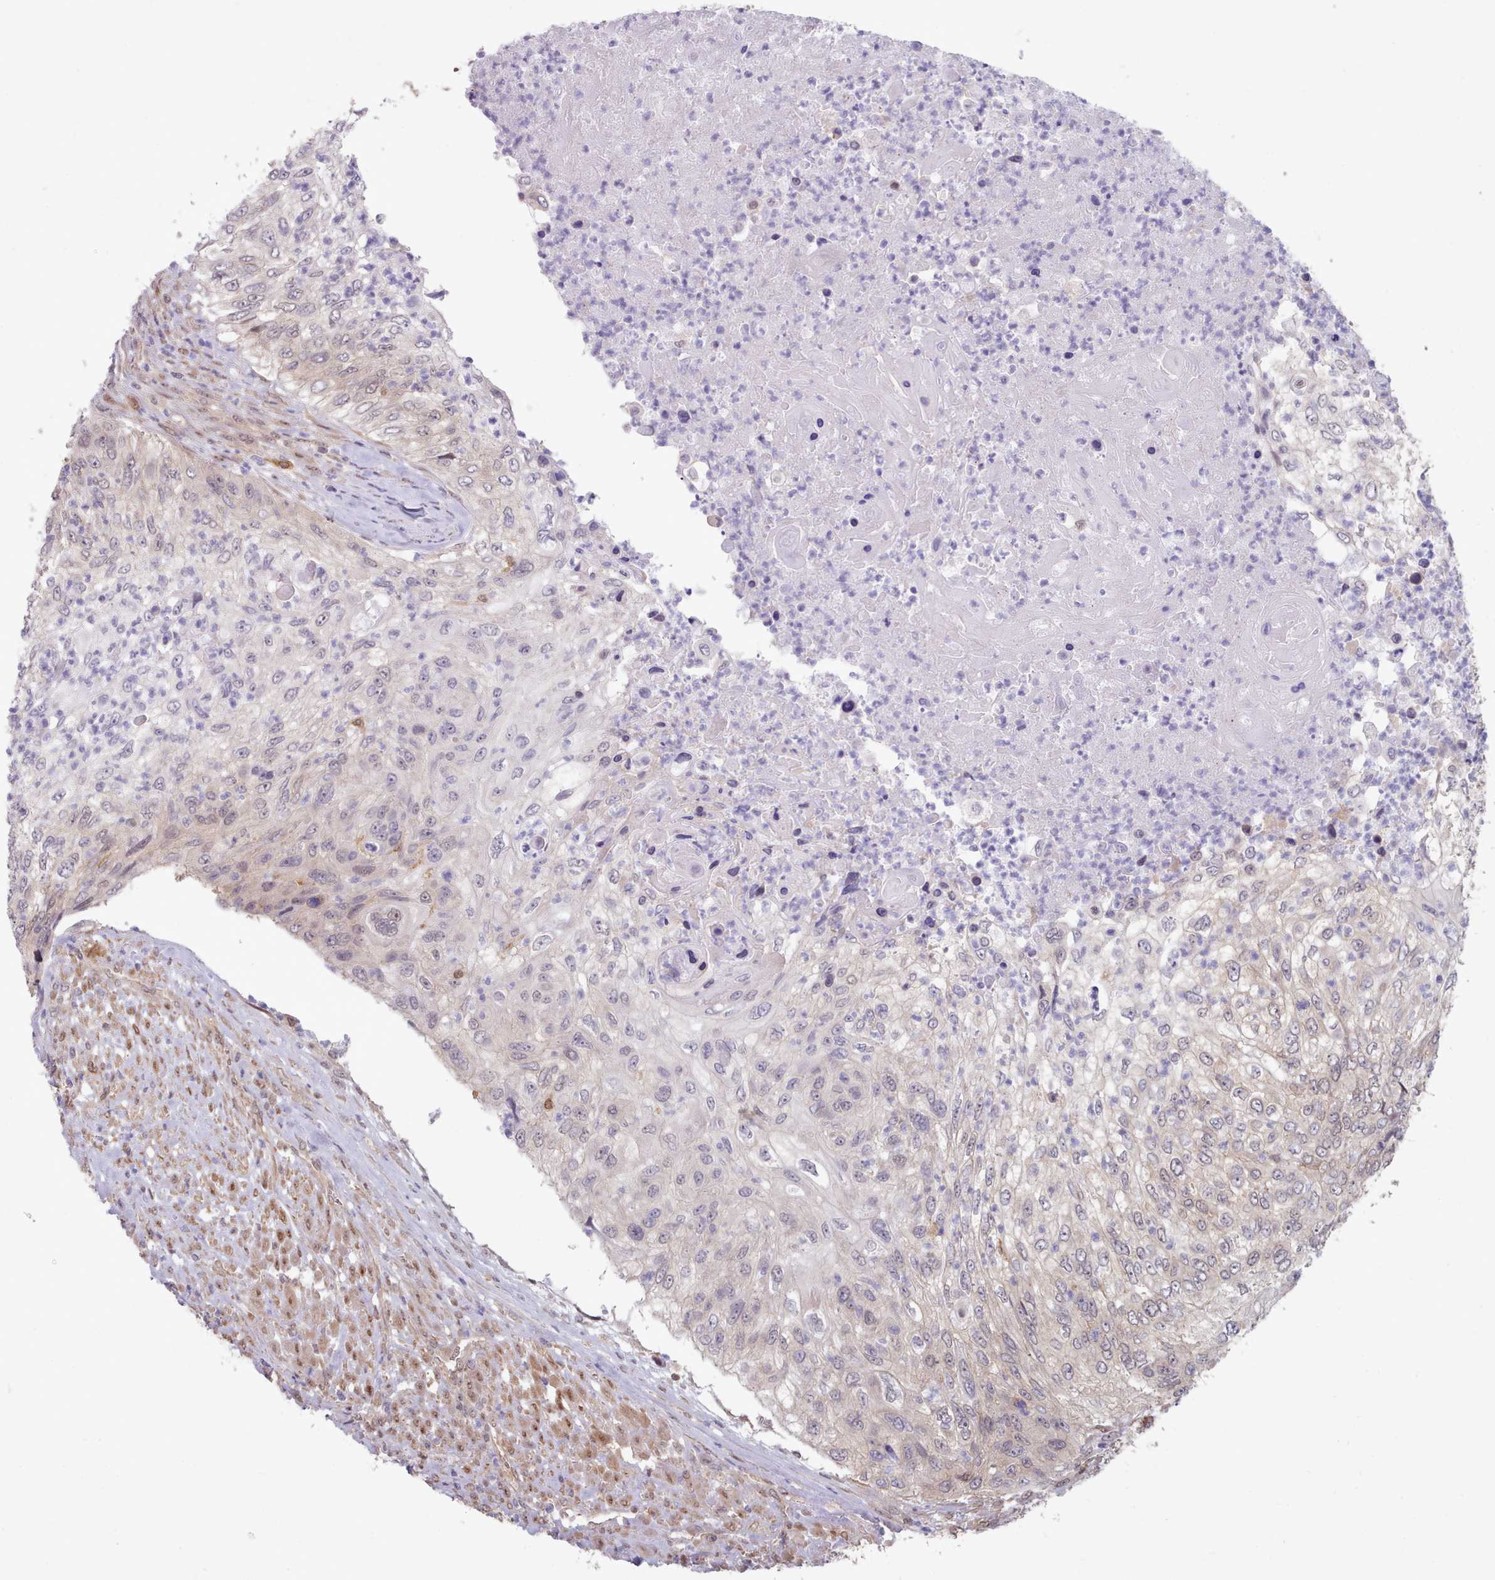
{"staining": {"intensity": "weak", "quantity": "<25%", "location": "cytoplasmic/membranous,nuclear"}, "tissue": "urothelial cancer", "cell_type": "Tumor cells", "image_type": "cancer", "snomed": [{"axis": "morphology", "description": "Urothelial carcinoma, High grade"}, {"axis": "topography", "description": "Urinary bladder"}], "caption": "An immunohistochemistry (IHC) photomicrograph of urothelial cancer is shown. There is no staining in tumor cells of urothelial cancer.", "gene": "CES3", "patient": {"sex": "female", "age": 60}}